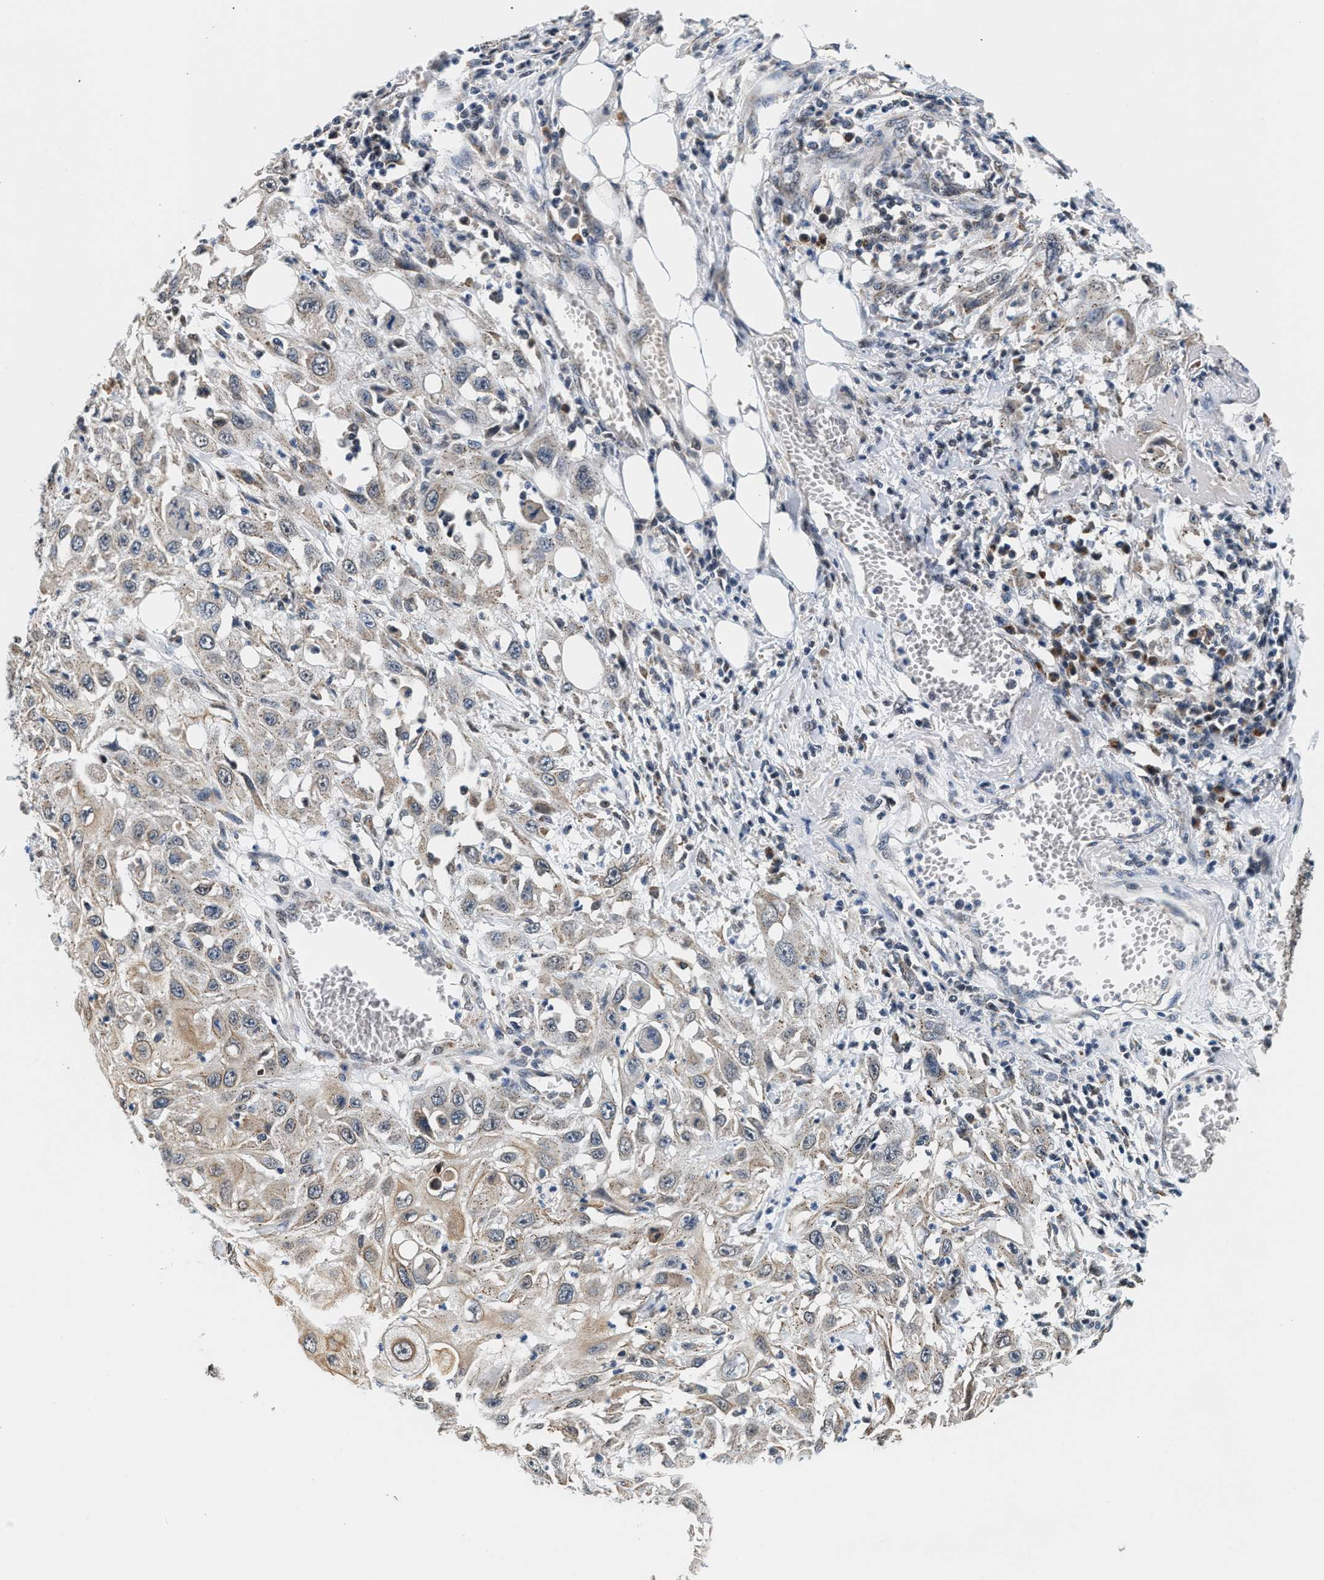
{"staining": {"intensity": "weak", "quantity": "<25%", "location": "cytoplasmic/membranous"}, "tissue": "skin cancer", "cell_type": "Tumor cells", "image_type": "cancer", "snomed": [{"axis": "morphology", "description": "Squamous cell carcinoma, NOS"}, {"axis": "topography", "description": "Skin"}], "caption": "Image shows no significant protein staining in tumor cells of skin cancer.", "gene": "KCNMB2", "patient": {"sex": "male", "age": 75}}